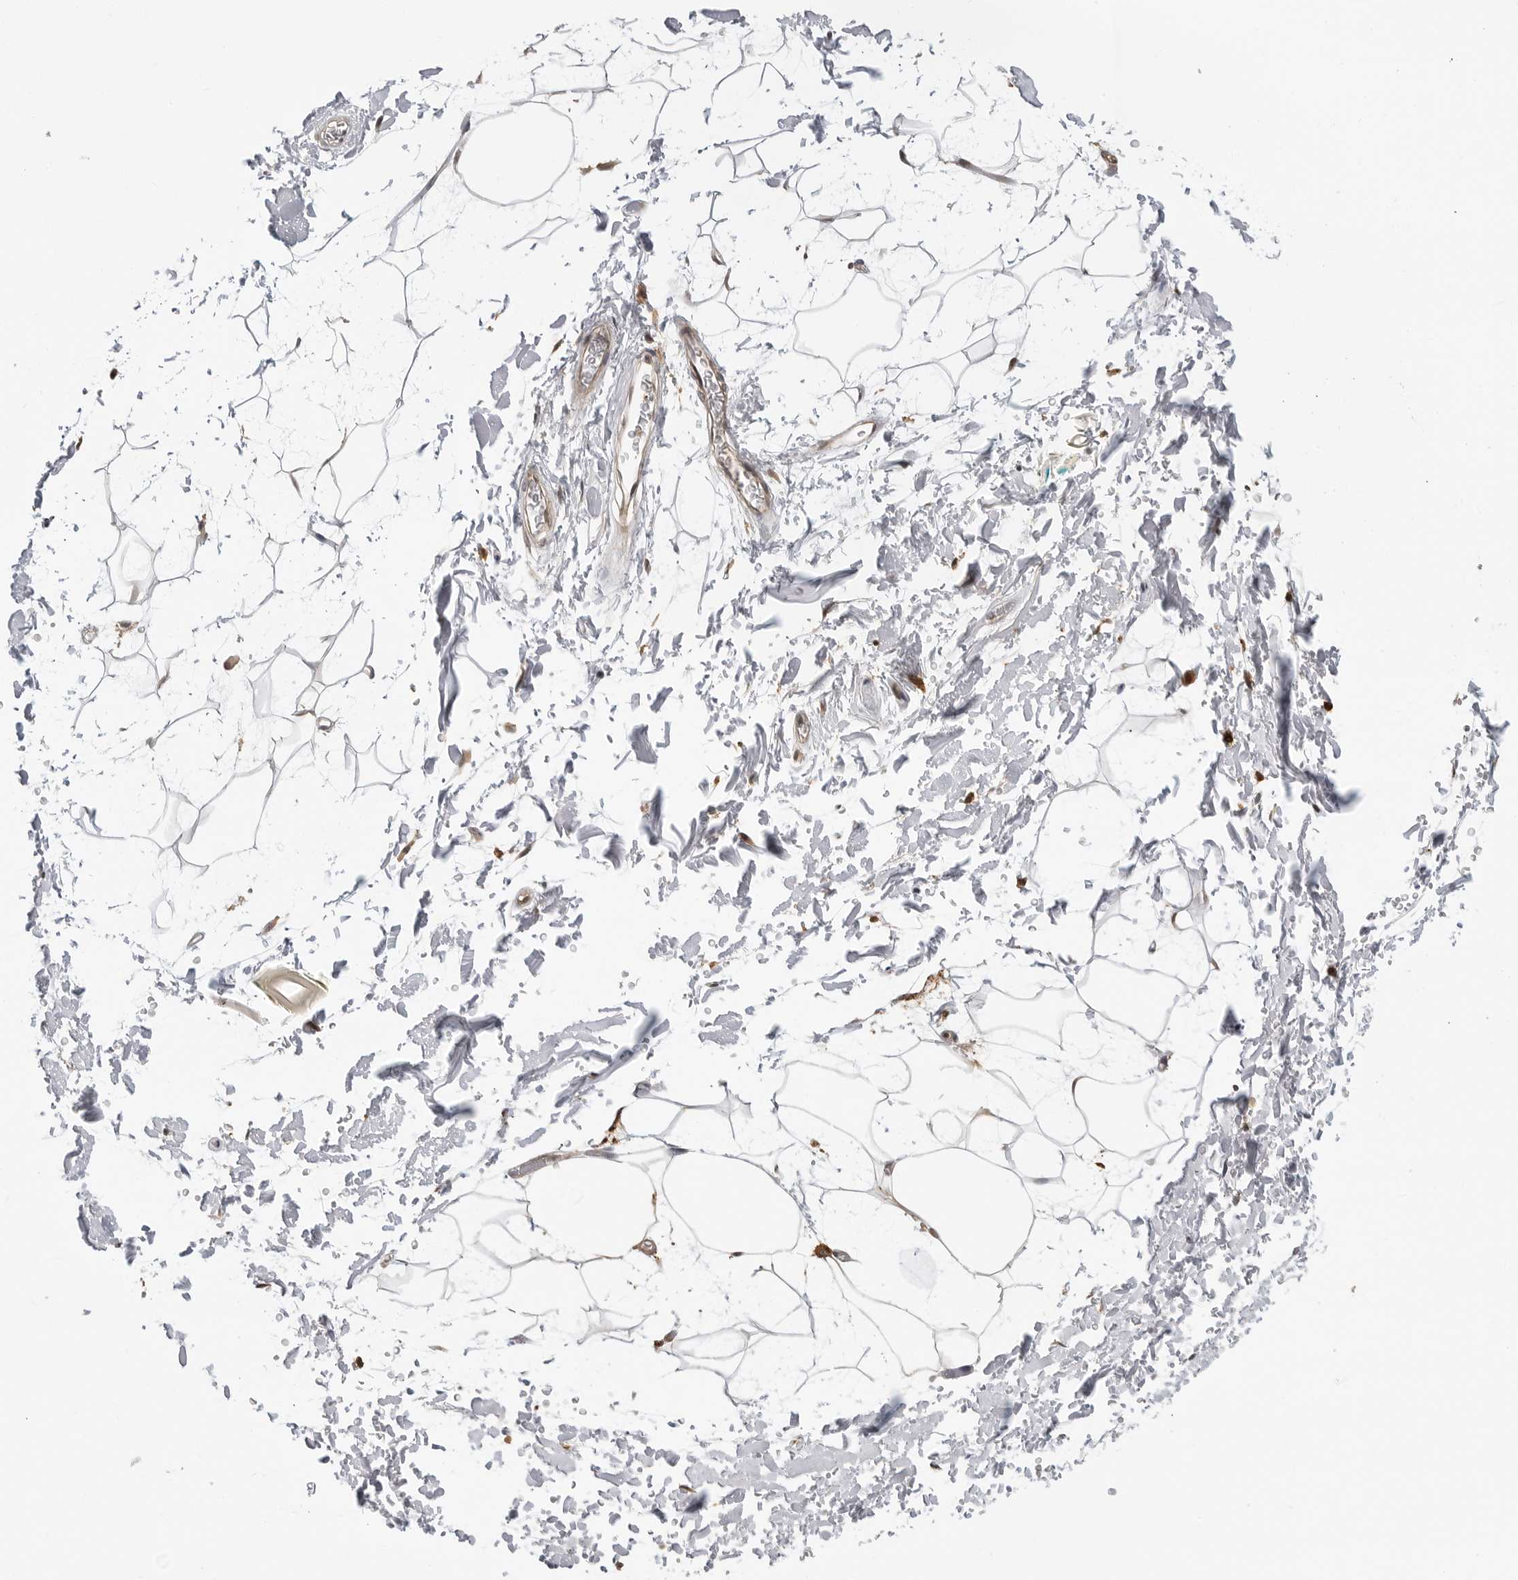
{"staining": {"intensity": "moderate", "quantity": "<25%", "location": "cytoplasmic/membranous"}, "tissue": "adipose tissue", "cell_type": "Adipocytes", "image_type": "normal", "snomed": [{"axis": "morphology", "description": "Normal tissue, NOS"}, {"axis": "topography", "description": "Soft tissue"}], "caption": "The immunohistochemical stain highlights moderate cytoplasmic/membranous staining in adipocytes of benign adipose tissue. (DAB = brown stain, brightfield microscopy at high magnification).", "gene": "ANXA11", "patient": {"sex": "male", "age": 72}}